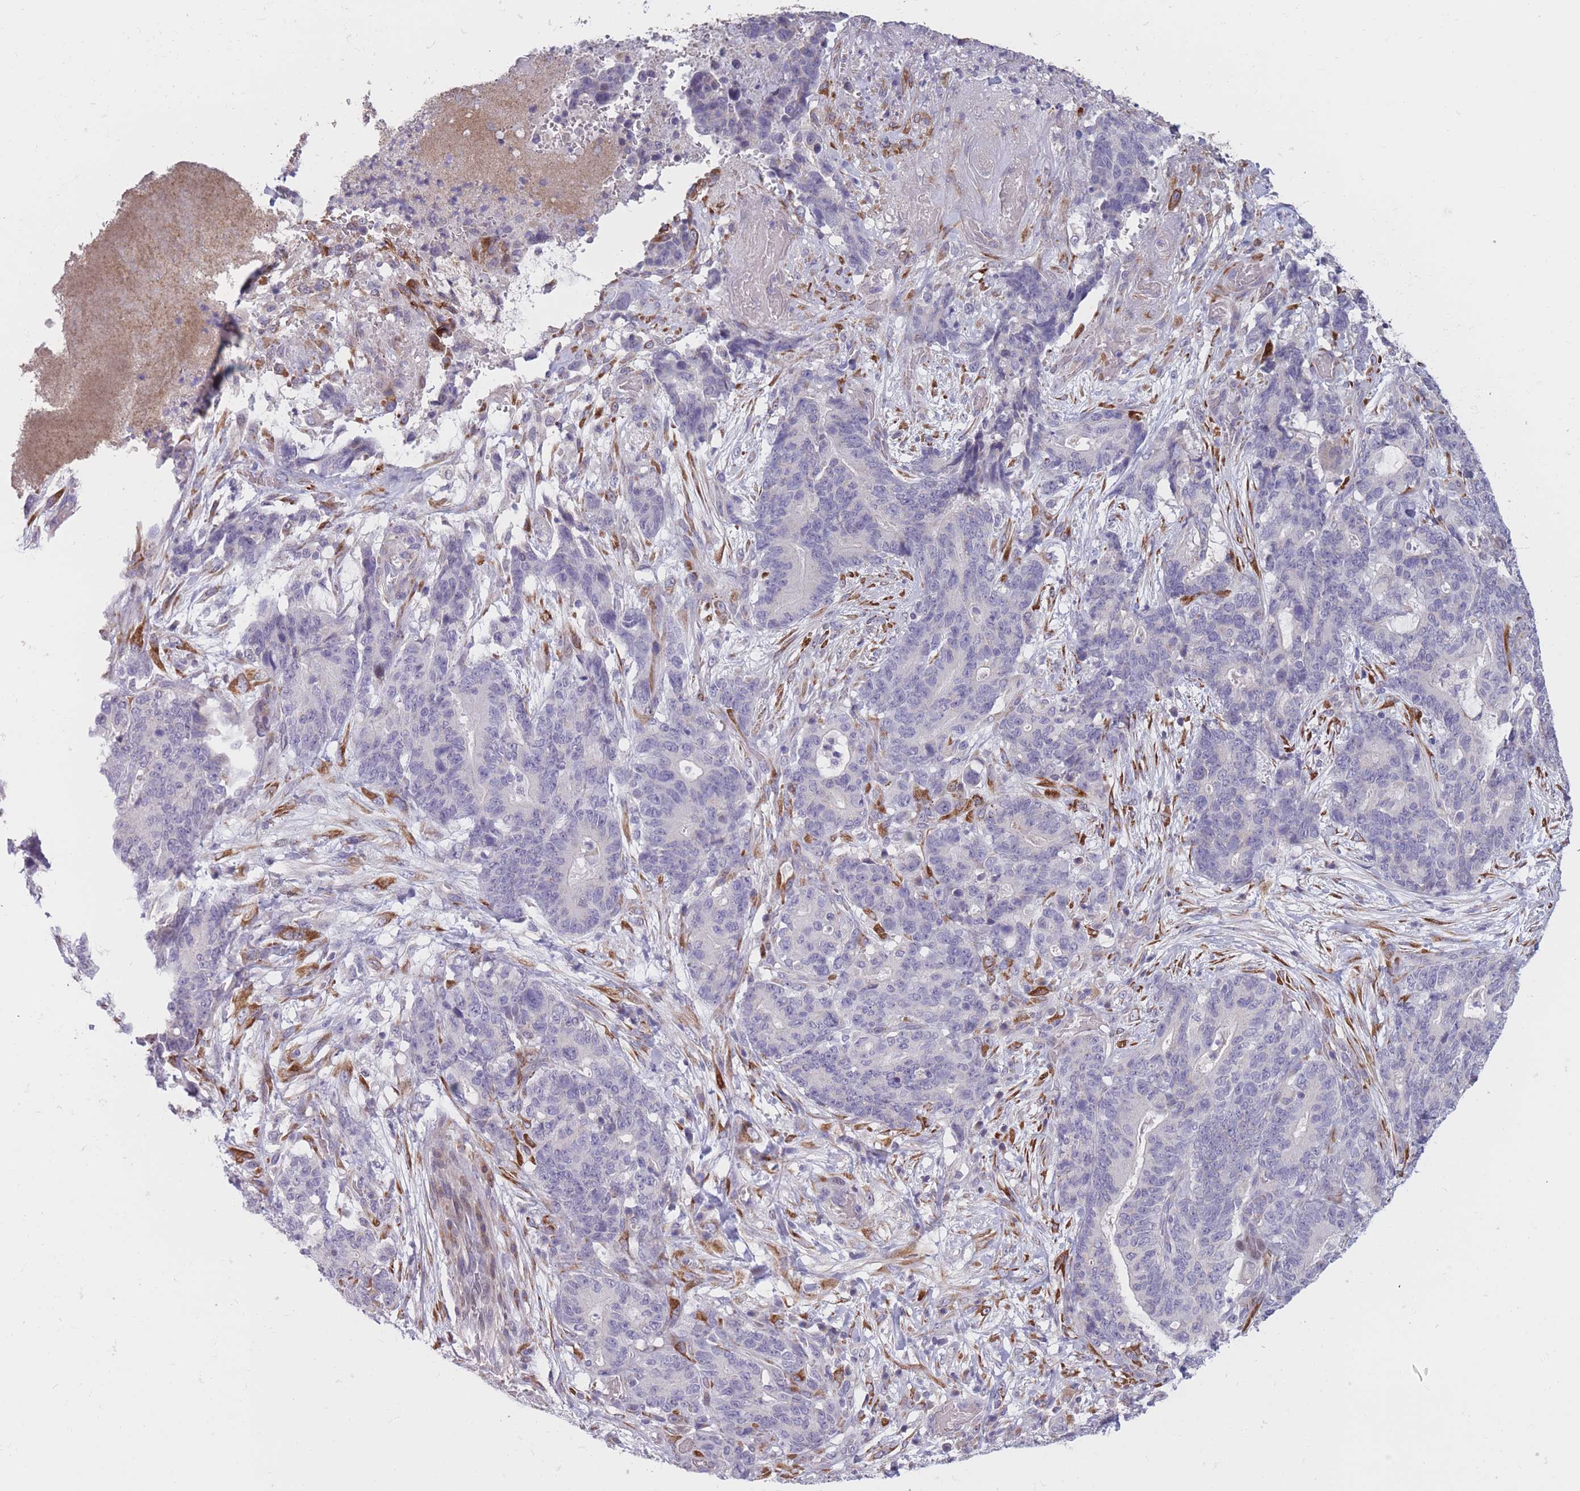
{"staining": {"intensity": "negative", "quantity": "none", "location": "none"}, "tissue": "stomach cancer", "cell_type": "Tumor cells", "image_type": "cancer", "snomed": [{"axis": "morphology", "description": "Normal tissue, NOS"}, {"axis": "morphology", "description": "Adenocarcinoma, NOS"}, {"axis": "topography", "description": "Stomach"}], "caption": "Histopathology image shows no significant protein expression in tumor cells of stomach cancer.", "gene": "CCNQ", "patient": {"sex": "female", "age": 64}}